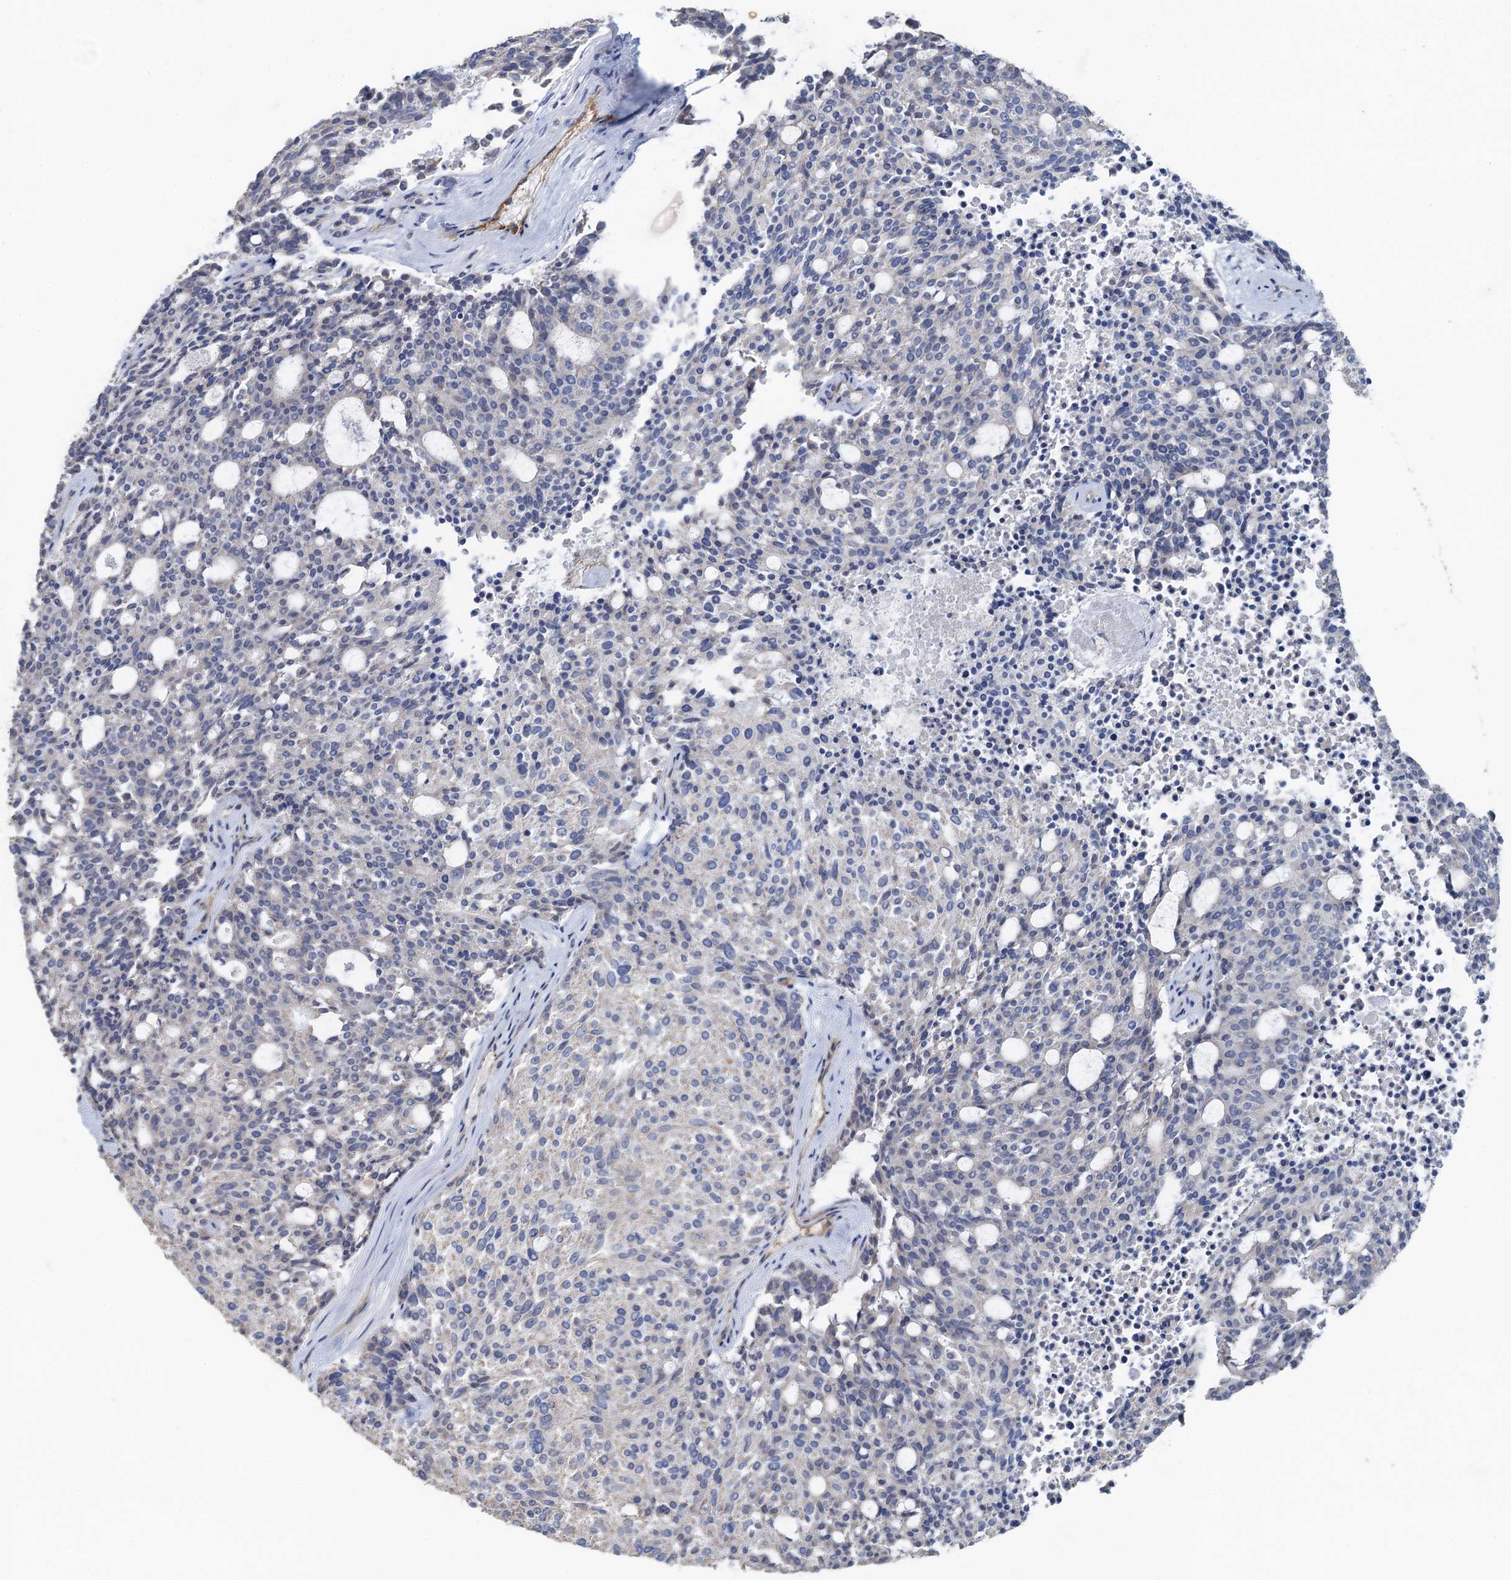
{"staining": {"intensity": "negative", "quantity": "none", "location": "none"}, "tissue": "carcinoid", "cell_type": "Tumor cells", "image_type": "cancer", "snomed": [{"axis": "morphology", "description": "Carcinoid, malignant, NOS"}, {"axis": "topography", "description": "Pancreas"}], "caption": "DAB (3,3'-diaminobenzidine) immunohistochemical staining of human carcinoid demonstrates no significant staining in tumor cells.", "gene": "PLLP", "patient": {"sex": "female", "age": 54}}